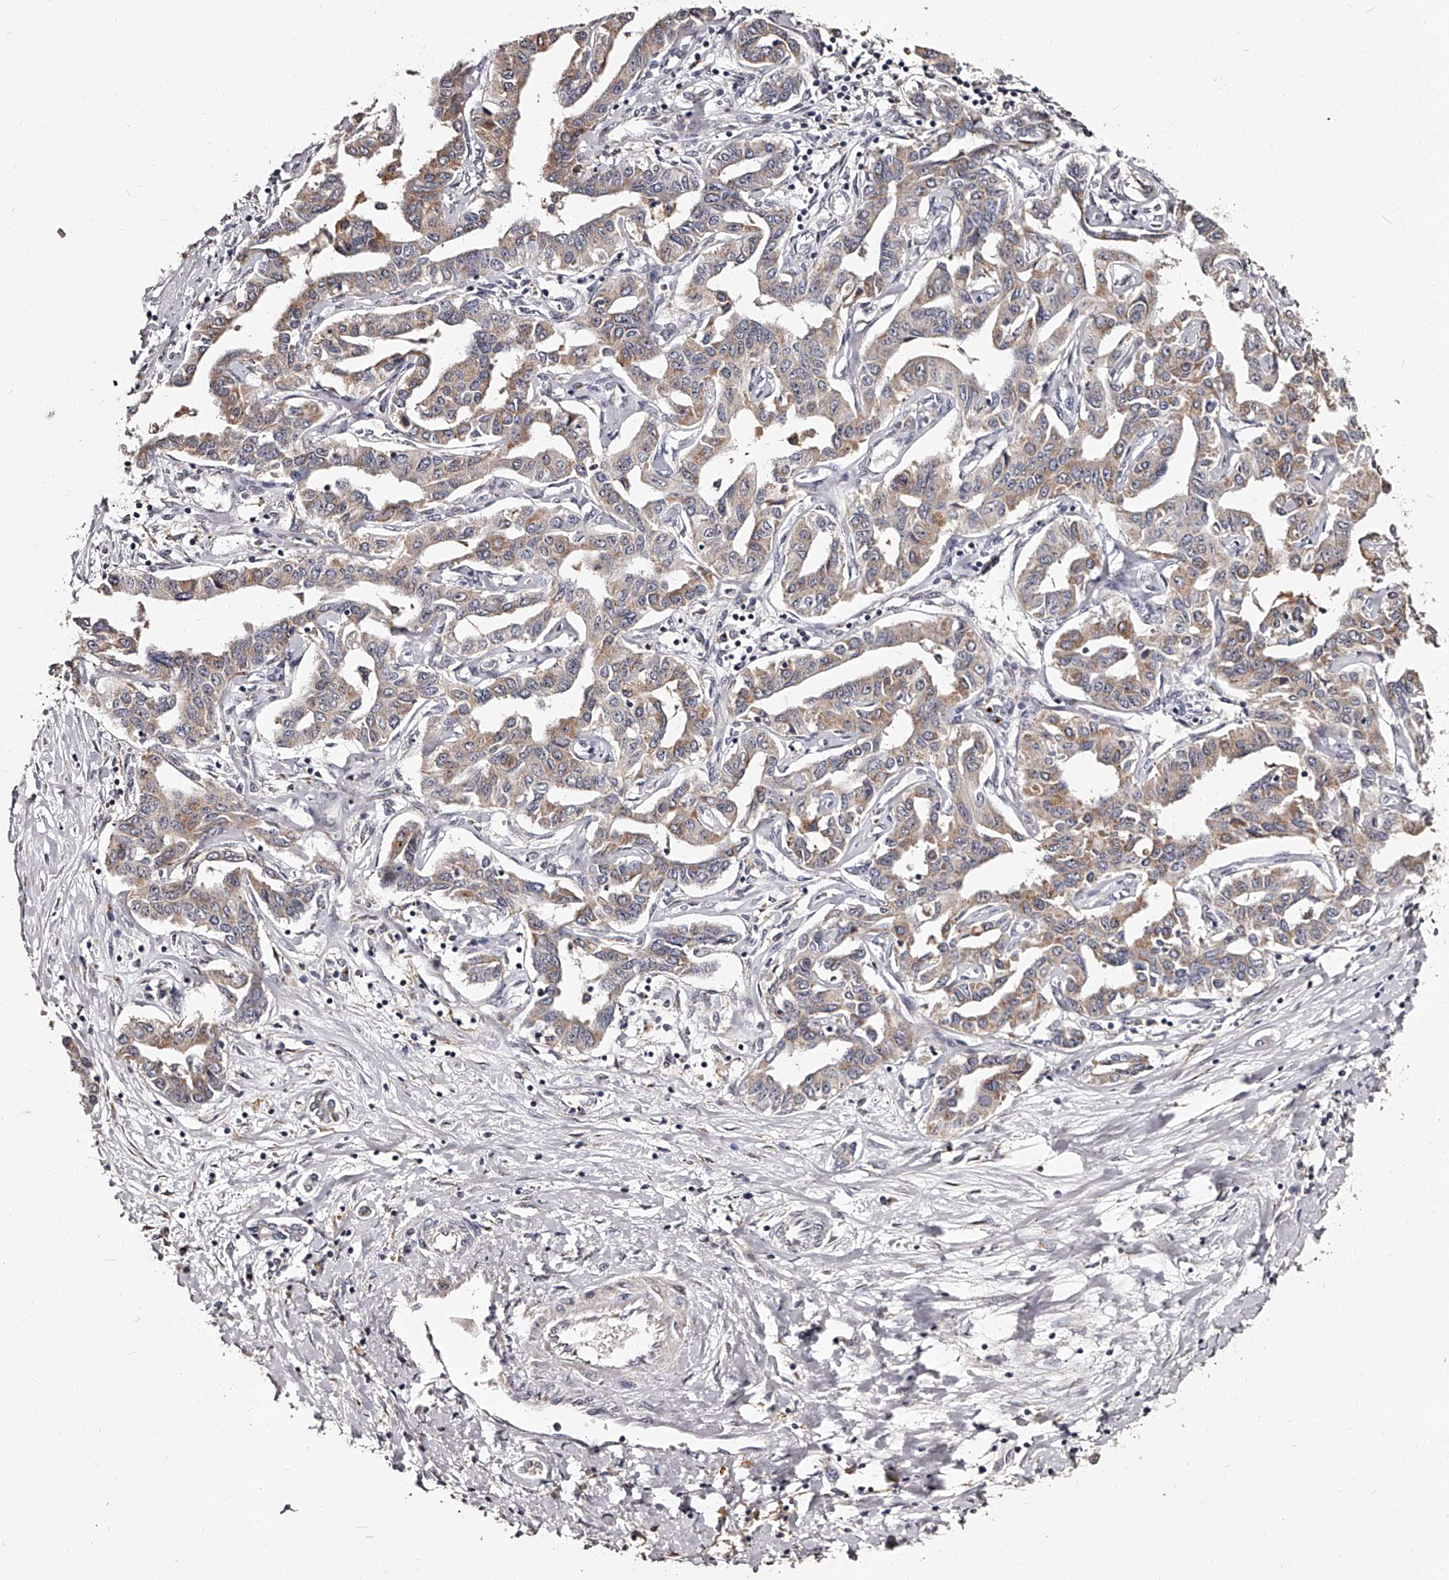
{"staining": {"intensity": "weak", "quantity": "25%-75%", "location": "cytoplasmic/membranous"}, "tissue": "liver cancer", "cell_type": "Tumor cells", "image_type": "cancer", "snomed": [{"axis": "morphology", "description": "Cholangiocarcinoma"}, {"axis": "topography", "description": "Liver"}], "caption": "Immunohistochemistry (IHC) of human liver cancer (cholangiocarcinoma) demonstrates low levels of weak cytoplasmic/membranous positivity in approximately 25%-75% of tumor cells. Immunohistochemistry (IHC) stains the protein of interest in brown and the nuclei are stained blue.", "gene": "RSC1A1", "patient": {"sex": "male", "age": 59}}